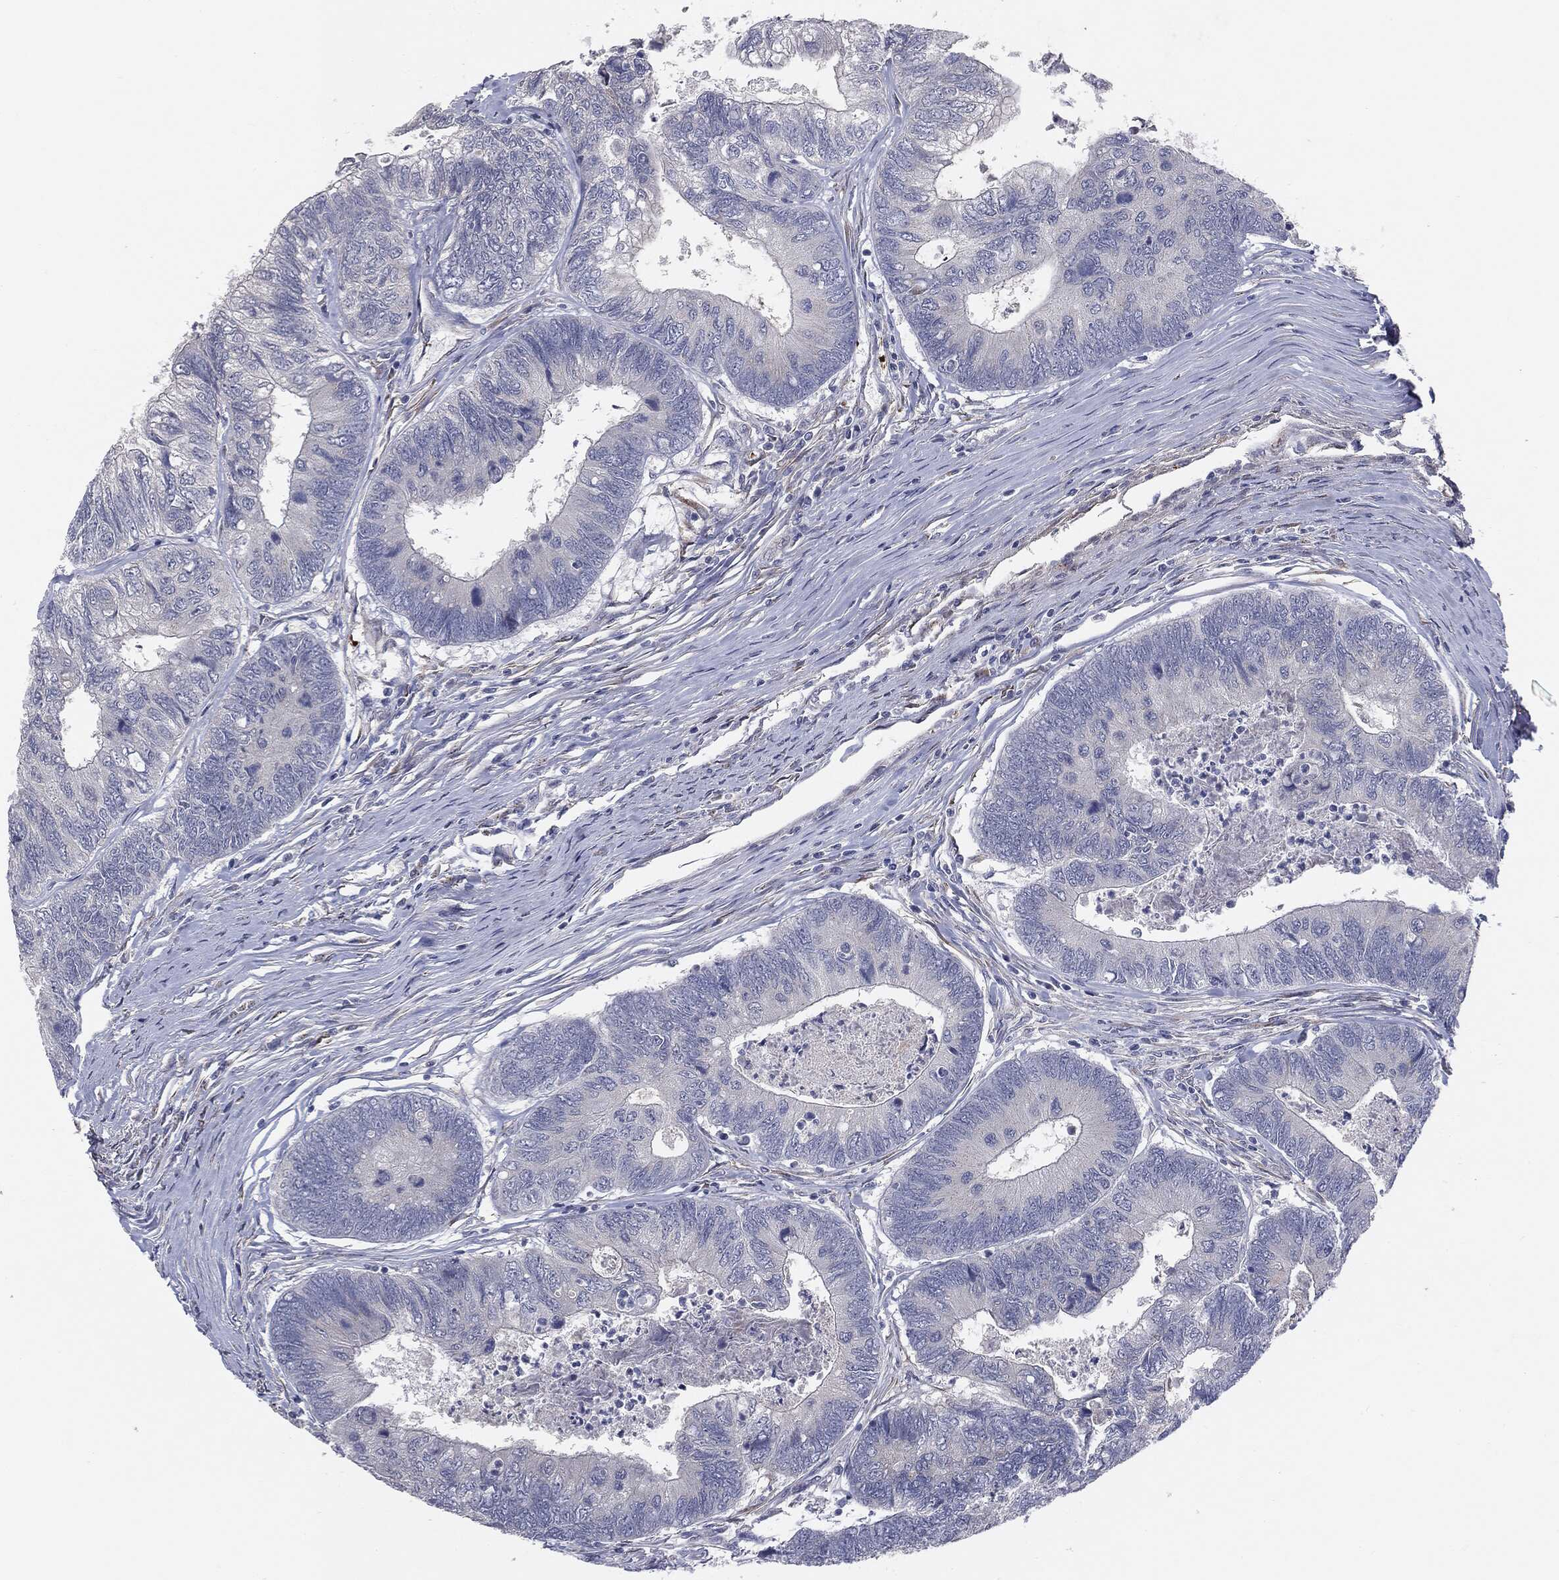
{"staining": {"intensity": "negative", "quantity": "none", "location": "none"}, "tissue": "colorectal cancer", "cell_type": "Tumor cells", "image_type": "cancer", "snomed": [{"axis": "morphology", "description": "Adenocarcinoma, NOS"}, {"axis": "topography", "description": "Colon"}], "caption": "An image of colorectal cancer stained for a protein reveals no brown staining in tumor cells.", "gene": "KRT5", "patient": {"sex": "female", "age": 67}}